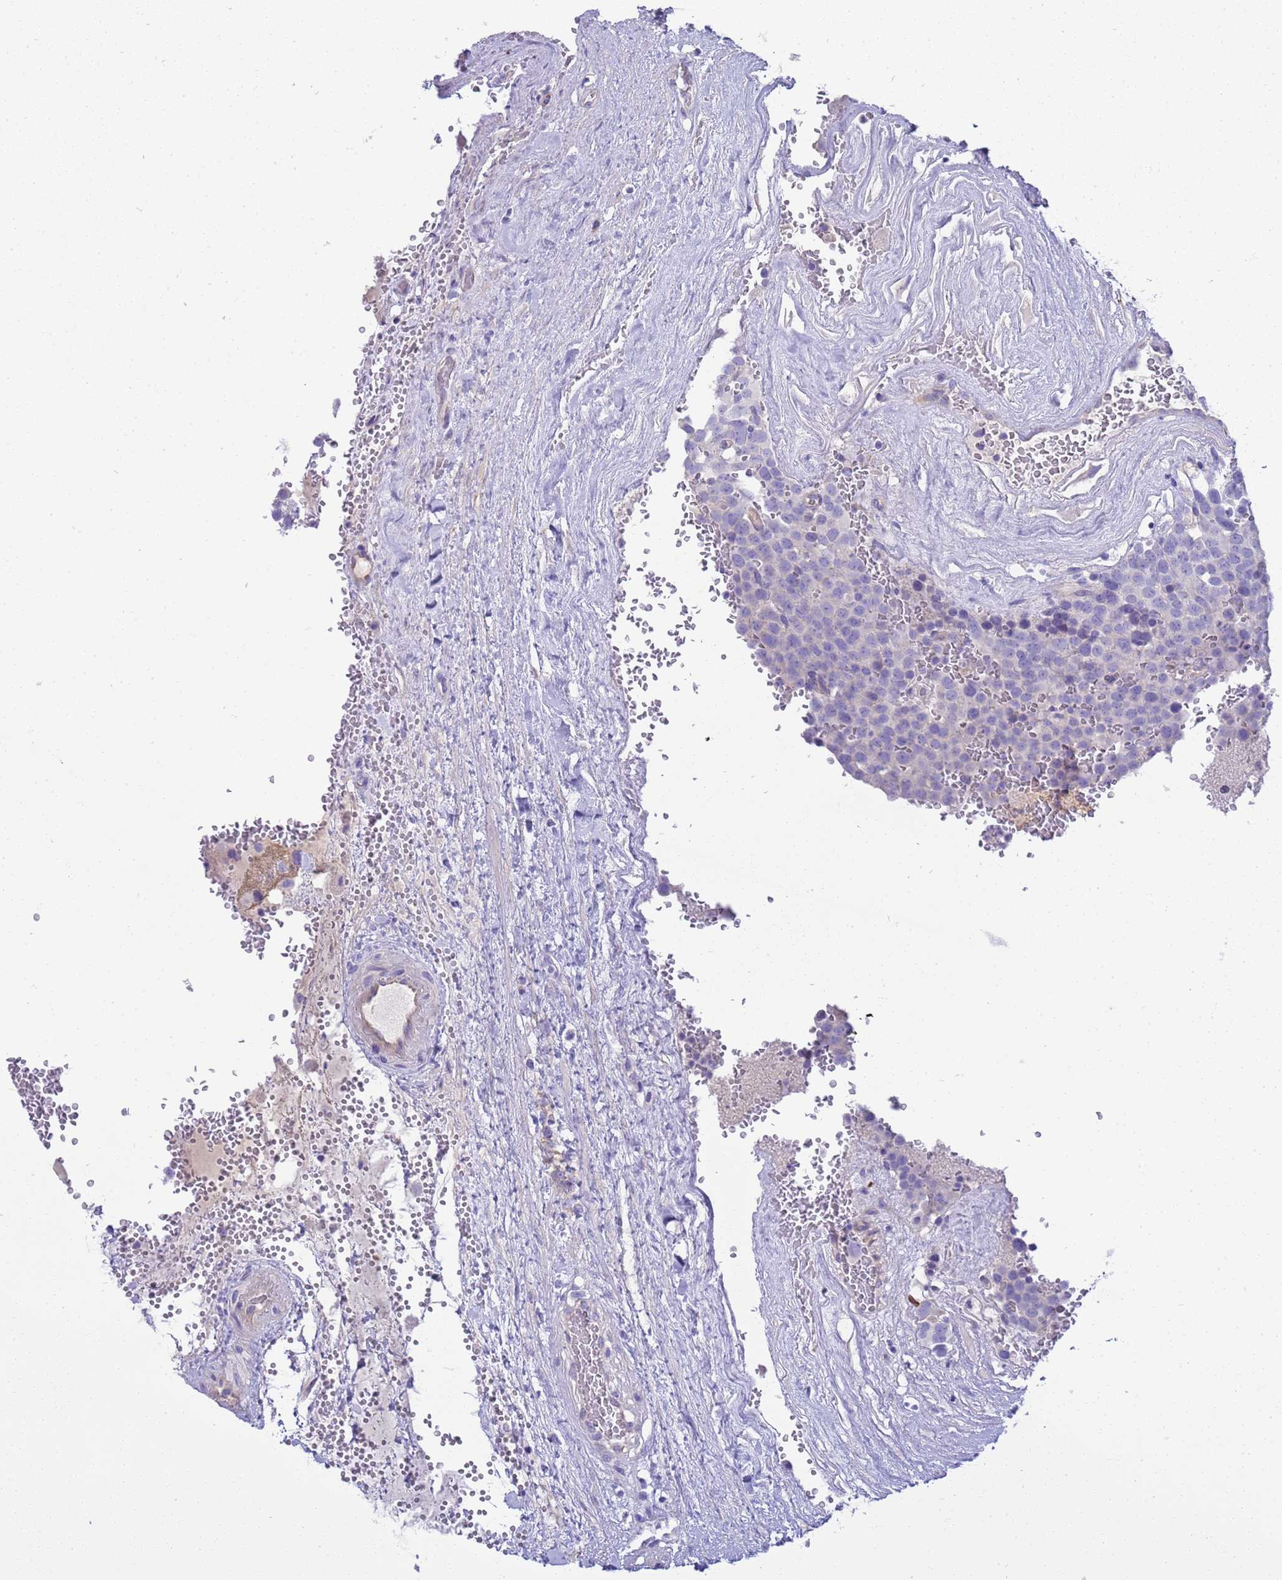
{"staining": {"intensity": "negative", "quantity": "none", "location": "none"}, "tissue": "testis cancer", "cell_type": "Tumor cells", "image_type": "cancer", "snomed": [{"axis": "morphology", "description": "Seminoma, NOS"}, {"axis": "topography", "description": "Testis"}], "caption": "High power microscopy photomicrograph of an immunohistochemistry (IHC) image of seminoma (testis), revealing no significant expression in tumor cells. Brightfield microscopy of IHC stained with DAB (brown) and hematoxylin (blue), captured at high magnification.", "gene": "RIPPLY2", "patient": {"sex": "male", "age": 71}}